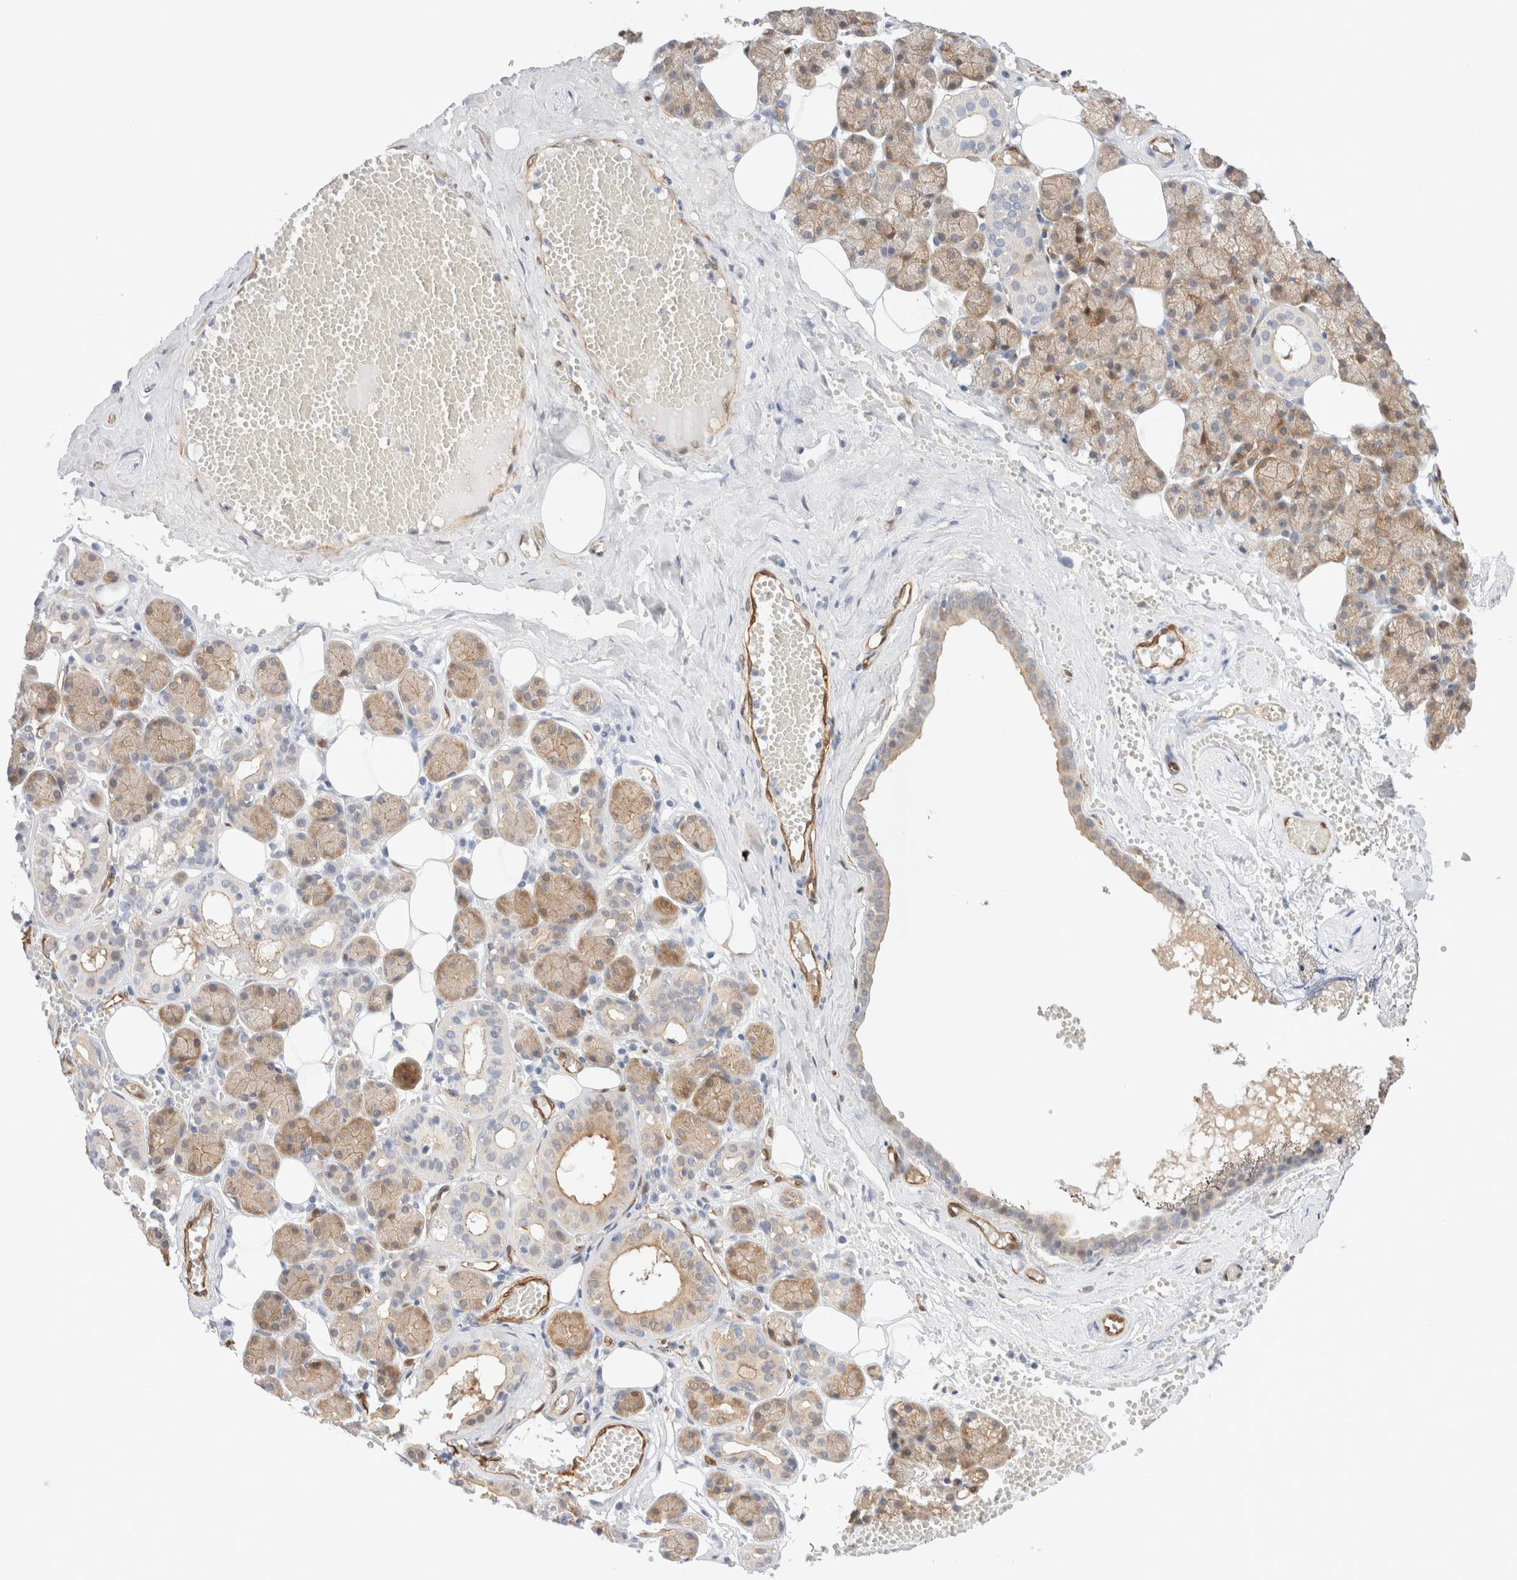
{"staining": {"intensity": "moderate", "quantity": ">75%", "location": "cytoplasmic/membranous"}, "tissue": "salivary gland", "cell_type": "Glandular cells", "image_type": "normal", "snomed": [{"axis": "morphology", "description": "Normal tissue, NOS"}, {"axis": "topography", "description": "Salivary gland"}], "caption": "A brown stain highlights moderate cytoplasmic/membranous staining of a protein in glandular cells of normal salivary gland. Nuclei are stained in blue.", "gene": "LMCD1", "patient": {"sex": "male", "age": 62}}